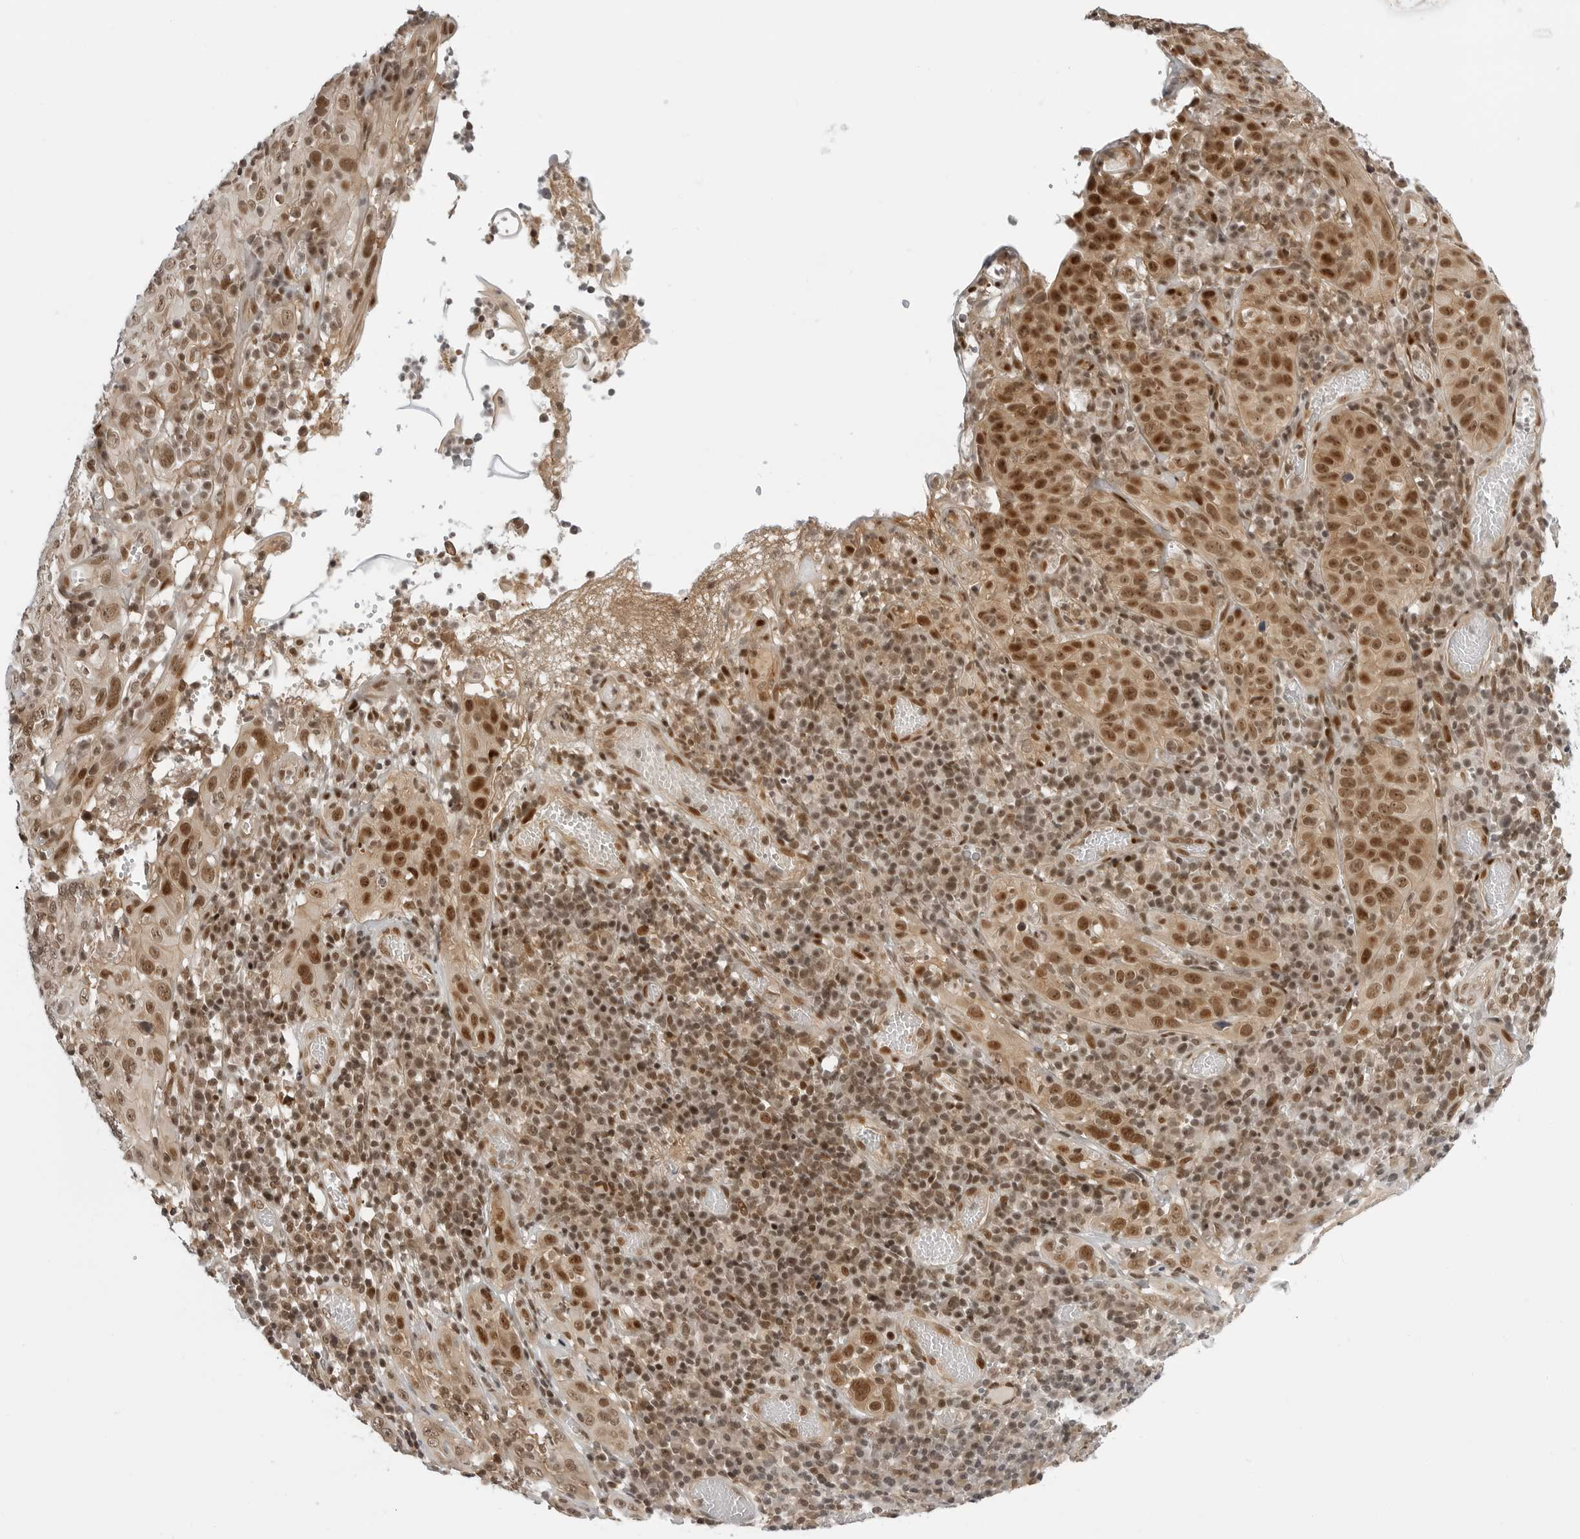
{"staining": {"intensity": "moderate", "quantity": ">75%", "location": "cytoplasmic/membranous,nuclear"}, "tissue": "cervical cancer", "cell_type": "Tumor cells", "image_type": "cancer", "snomed": [{"axis": "morphology", "description": "Squamous cell carcinoma, NOS"}, {"axis": "topography", "description": "Cervix"}], "caption": "Protein expression analysis of human cervical squamous cell carcinoma reveals moderate cytoplasmic/membranous and nuclear positivity in about >75% of tumor cells. The staining is performed using DAB (3,3'-diaminobenzidine) brown chromogen to label protein expression. The nuclei are counter-stained blue using hematoxylin.", "gene": "C8orf33", "patient": {"sex": "female", "age": 46}}